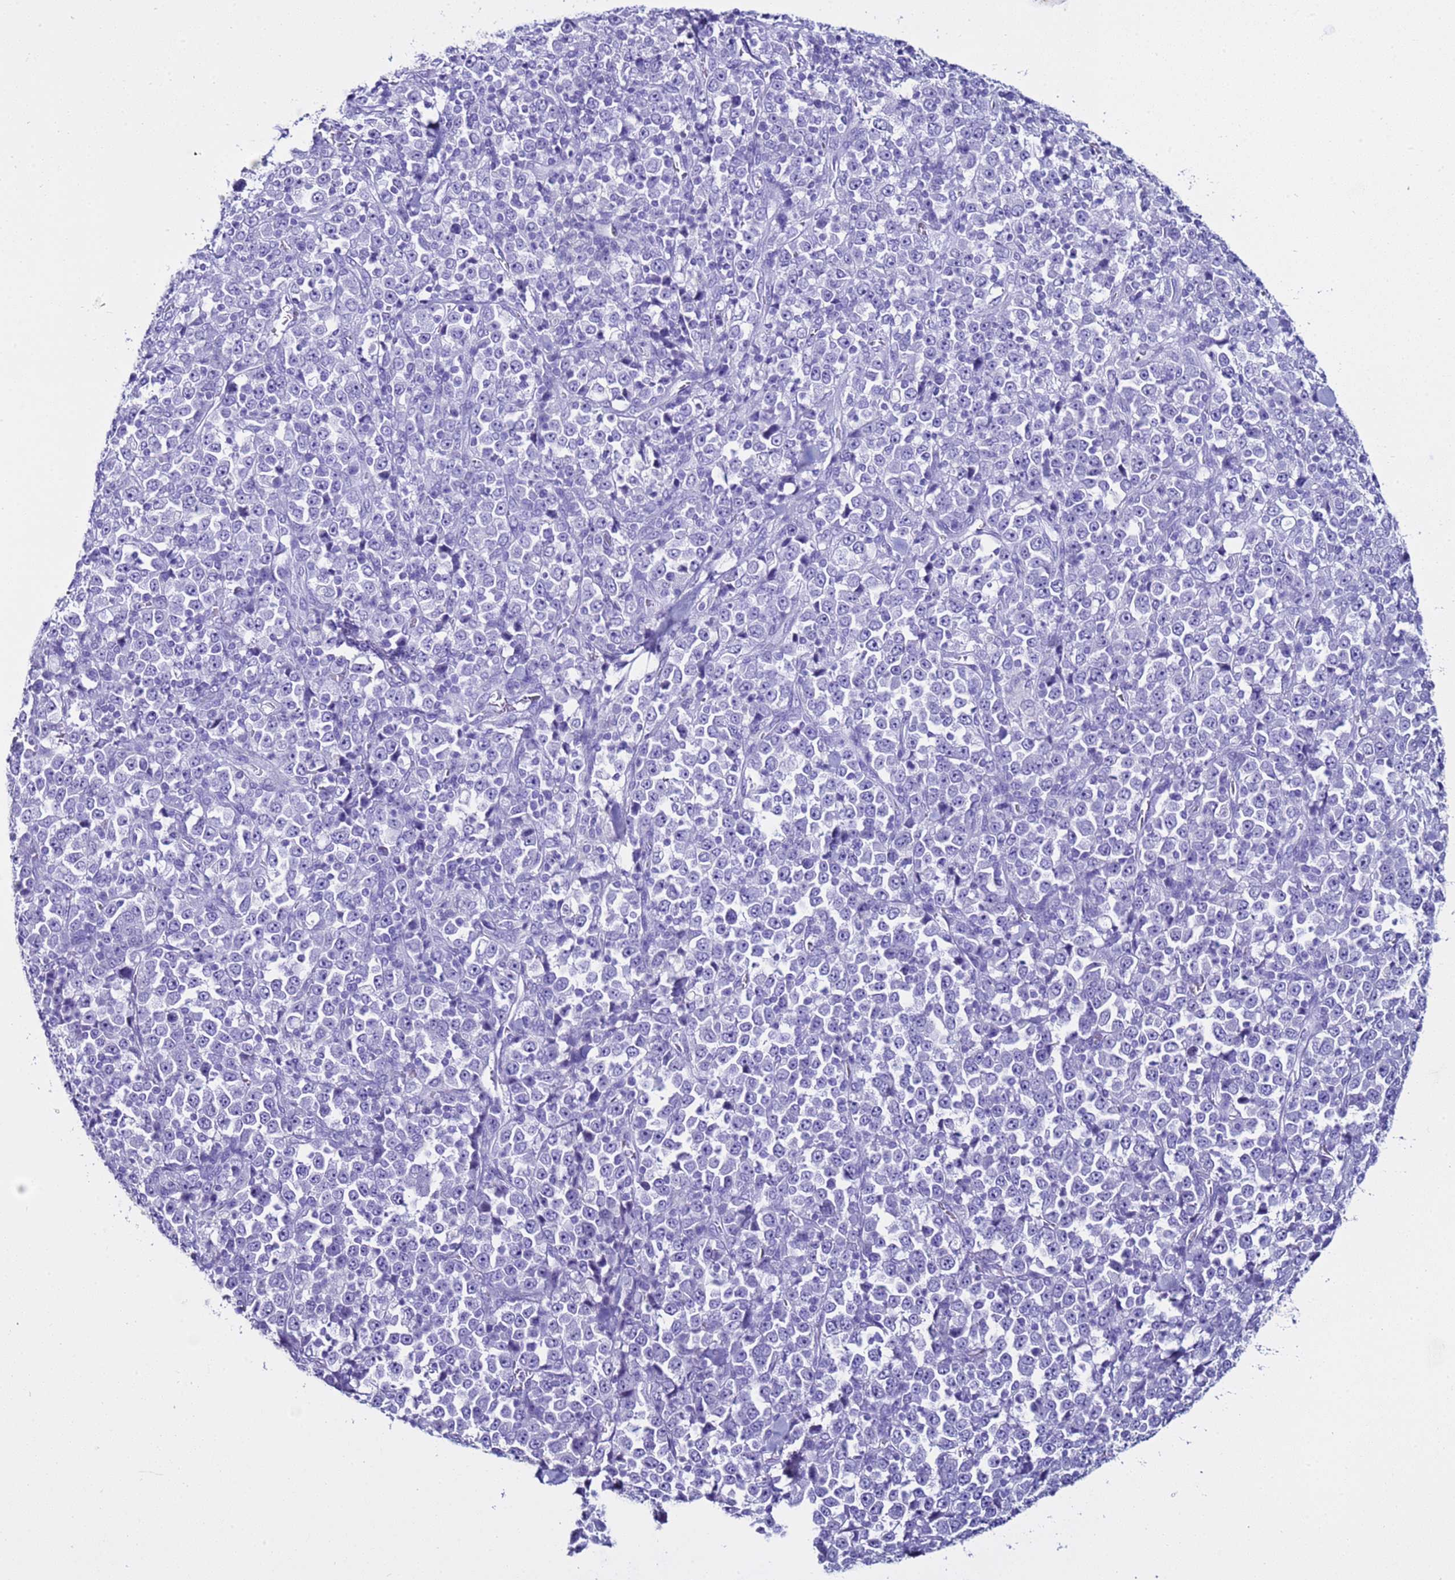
{"staining": {"intensity": "negative", "quantity": "none", "location": "none"}, "tissue": "stomach cancer", "cell_type": "Tumor cells", "image_type": "cancer", "snomed": [{"axis": "morphology", "description": "Normal tissue, NOS"}, {"axis": "morphology", "description": "Adenocarcinoma, NOS"}, {"axis": "topography", "description": "Stomach, upper"}, {"axis": "topography", "description": "Stomach"}], "caption": "Tumor cells show no significant protein positivity in stomach cancer (adenocarcinoma).", "gene": "LCMT1", "patient": {"sex": "male", "age": 59}}